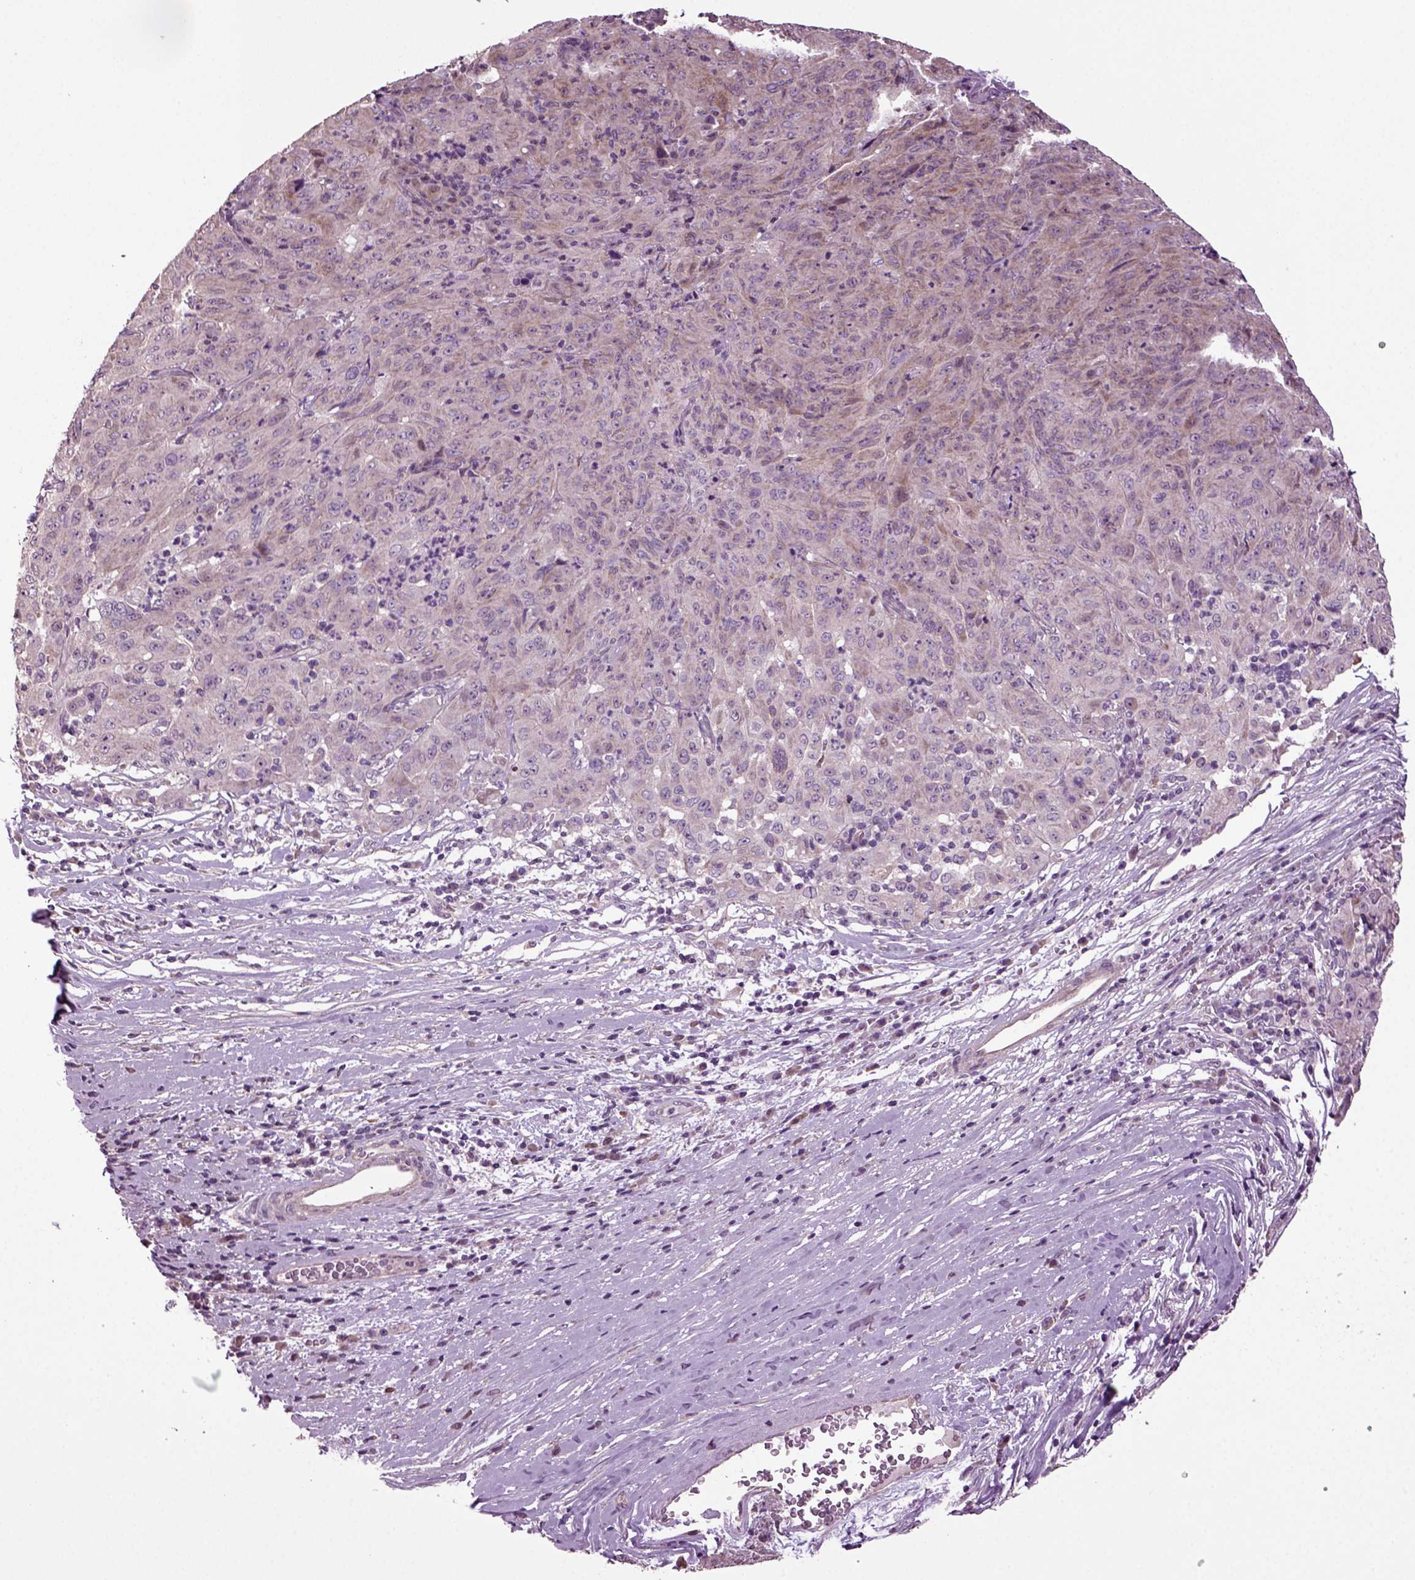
{"staining": {"intensity": "weak", "quantity": "<25%", "location": "cytoplasmic/membranous"}, "tissue": "pancreatic cancer", "cell_type": "Tumor cells", "image_type": "cancer", "snomed": [{"axis": "morphology", "description": "Adenocarcinoma, NOS"}, {"axis": "topography", "description": "Pancreas"}], "caption": "The image reveals no staining of tumor cells in pancreatic cancer.", "gene": "HAGHL", "patient": {"sex": "male", "age": 63}}